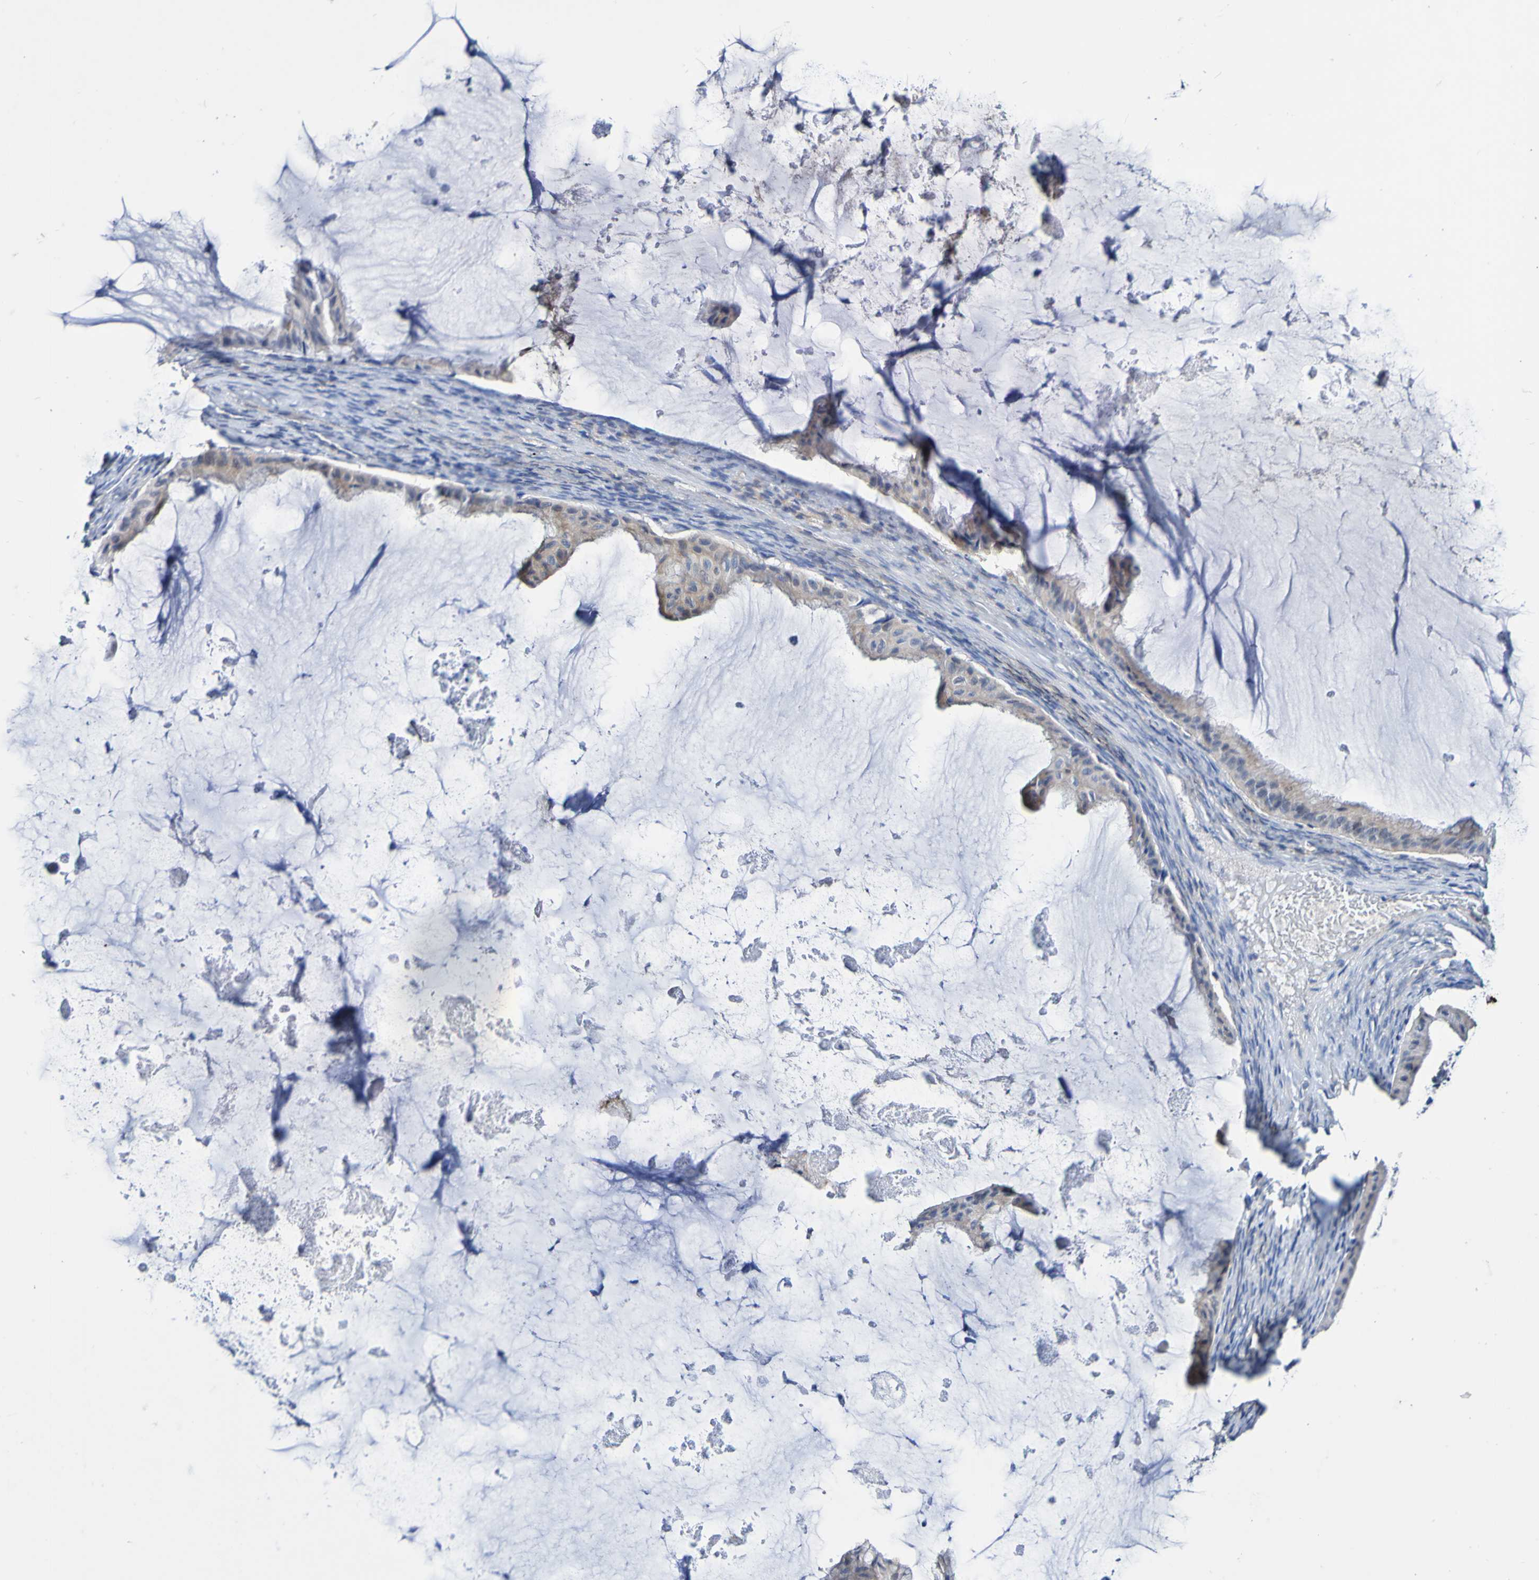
{"staining": {"intensity": "weak", "quantity": "25%-75%", "location": "cytoplasmic/membranous"}, "tissue": "ovarian cancer", "cell_type": "Tumor cells", "image_type": "cancer", "snomed": [{"axis": "morphology", "description": "Cystadenocarcinoma, mucinous, NOS"}, {"axis": "topography", "description": "Ovary"}], "caption": "DAB immunohistochemical staining of human ovarian cancer (mucinous cystadenocarcinoma) displays weak cytoplasmic/membranous protein positivity in about 25%-75% of tumor cells. (brown staining indicates protein expression, while blue staining denotes nuclei).", "gene": "ACVR1C", "patient": {"sex": "female", "age": 61}}